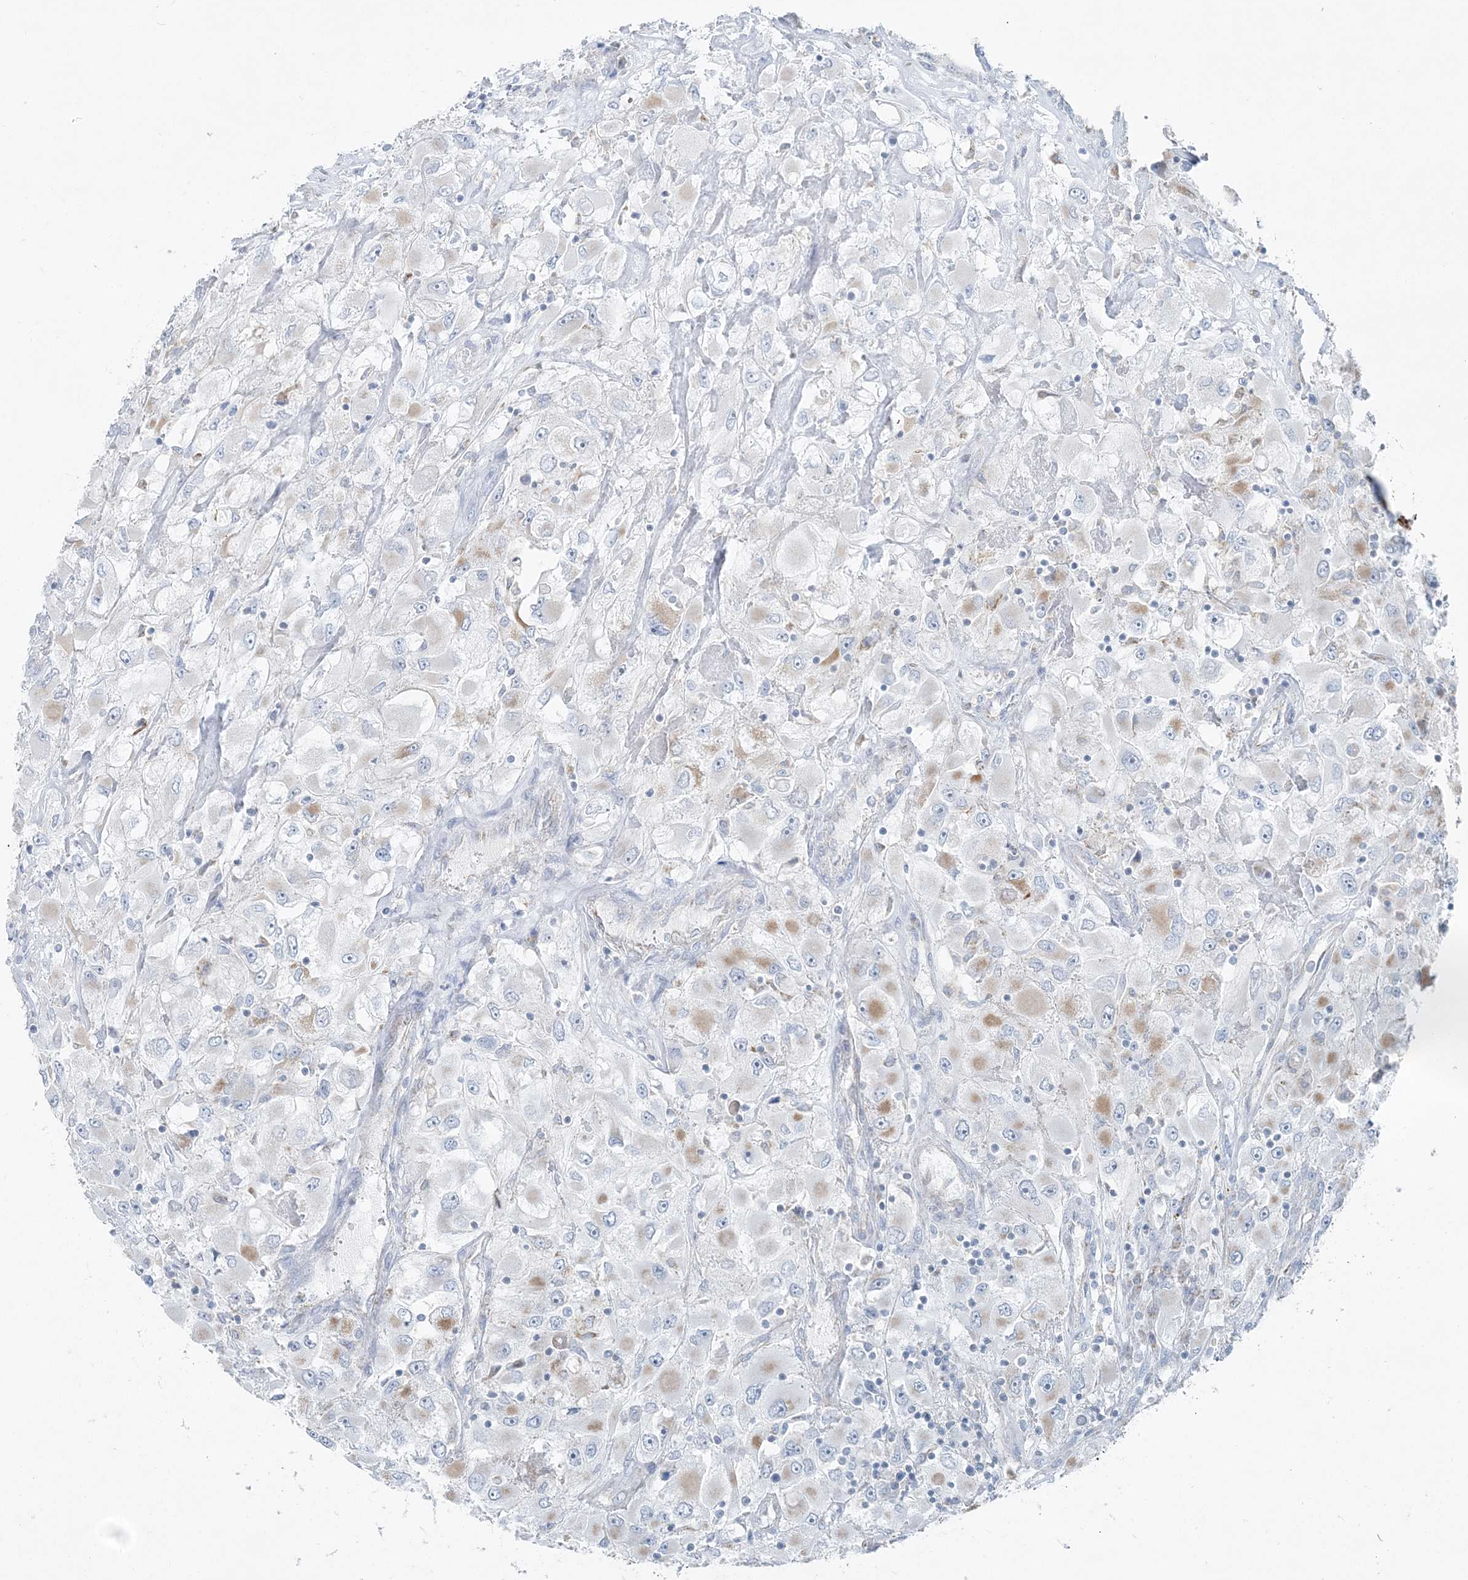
{"staining": {"intensity": "moderate", "quantity": "<25%", "location": "cytoplasmic/membranous"}, "tissue": "renal cancer", "cell_type": "Tumor cells", "image_type": "cancer", "snomed": [{"axis": "morphology", "description": "Adenocarcinoma, NOS"}, {"axis": "topography", "description": "Kidney"}], "caption": "Protein staining of renal cancer (adenocarcinoma) tissue demonstrates moderate cytoplasmic/membranous expression in about <25% of tumor cells.", "gene": "PCCB", "patient": {"sex": "female", "age": 52}}